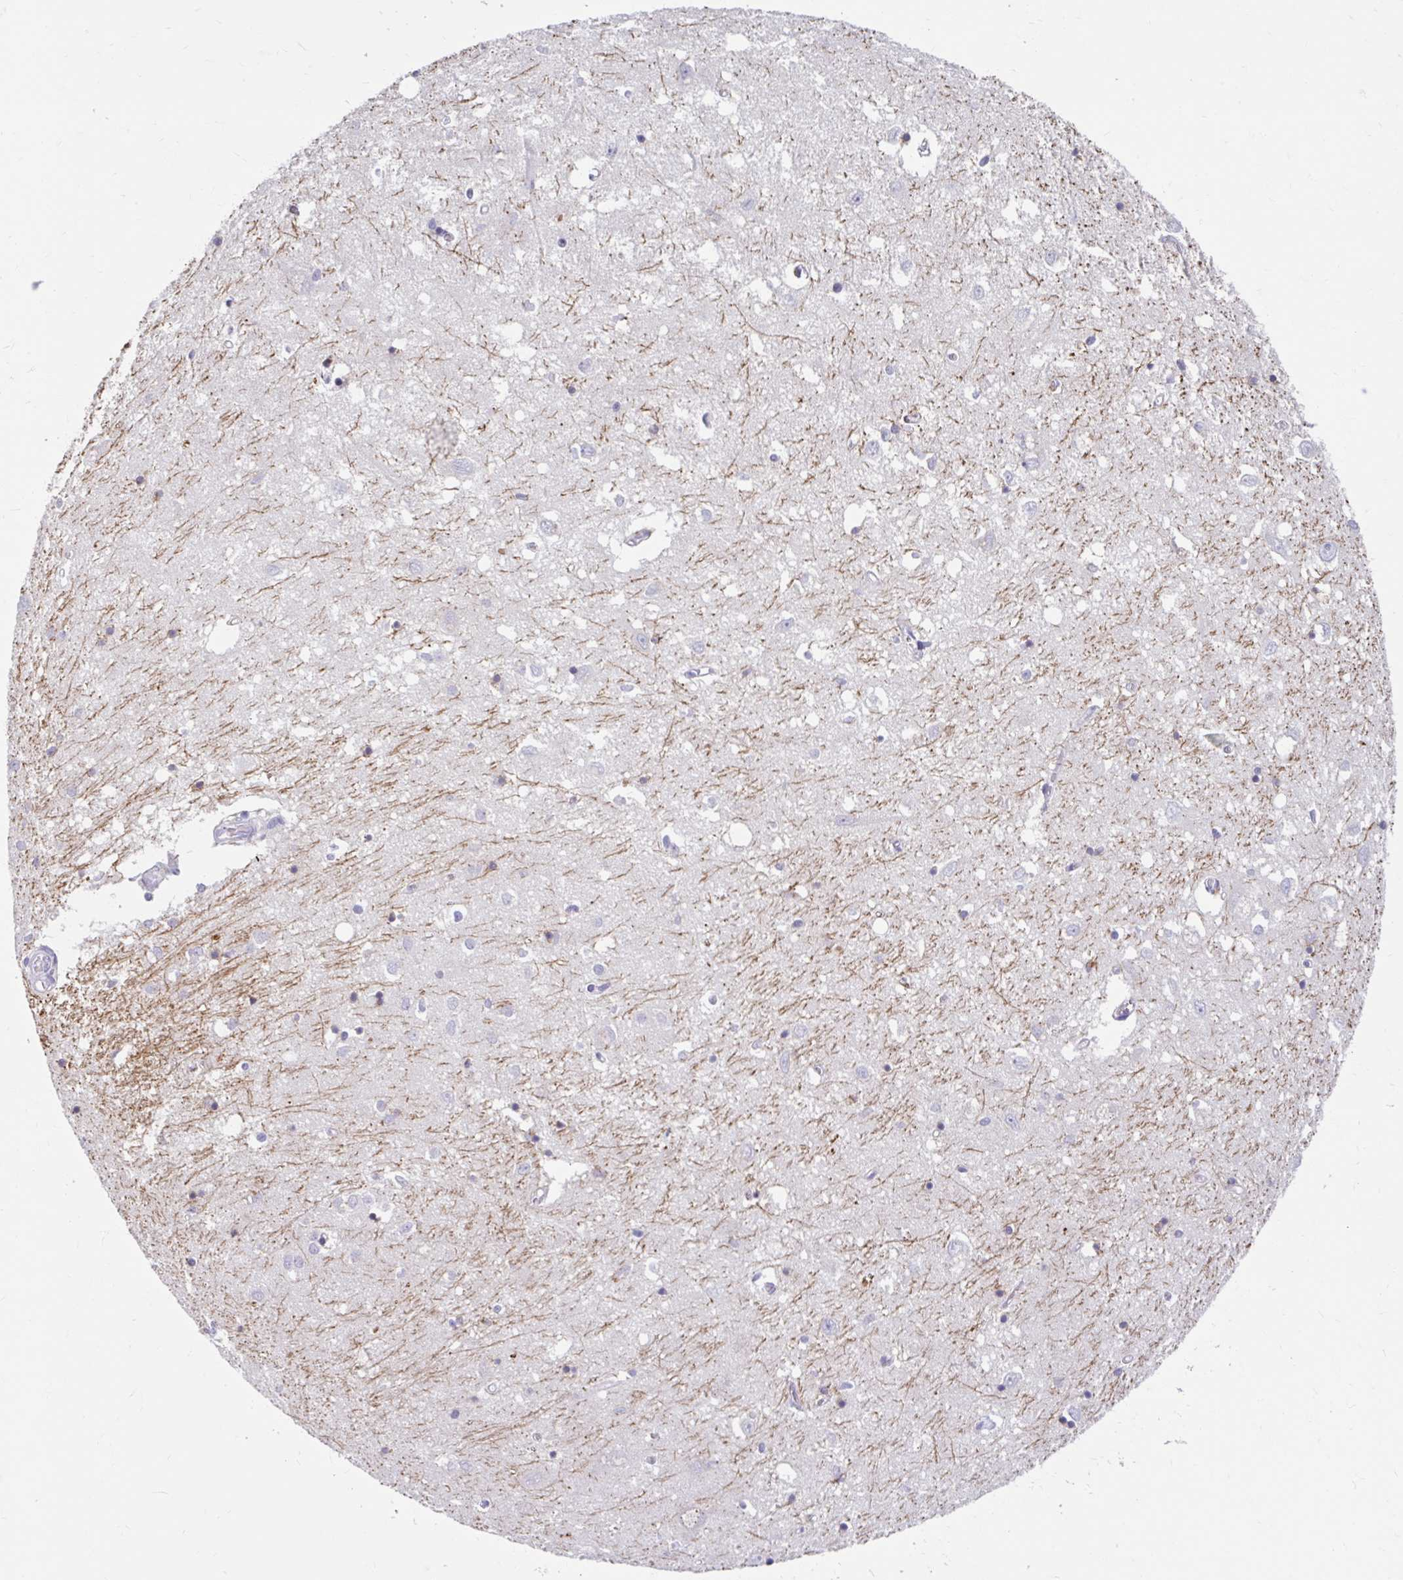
{"staining": {"intensity": "negative", "quantity": "none", "location": "none"}, "tissue": "caudate", "cell_type": "Glial cells", "image_type": "normal", "snomed": [{"axis": "morphology", "description": "Normal tissue, NOS"}, {"axis": "topography", "description": "Lateral ventricle wall"}], "caption": "Protein analysis of benign caudate demonstrates no significant expression in glial cells. The staining was performed using DAB to visualize the protein expression in brown, while the nuclei were stained in blue with hematoxylin (Magnification: 20x).", "gene": "ZNF33A", "patient": {"sex": "male", "age": 70}}